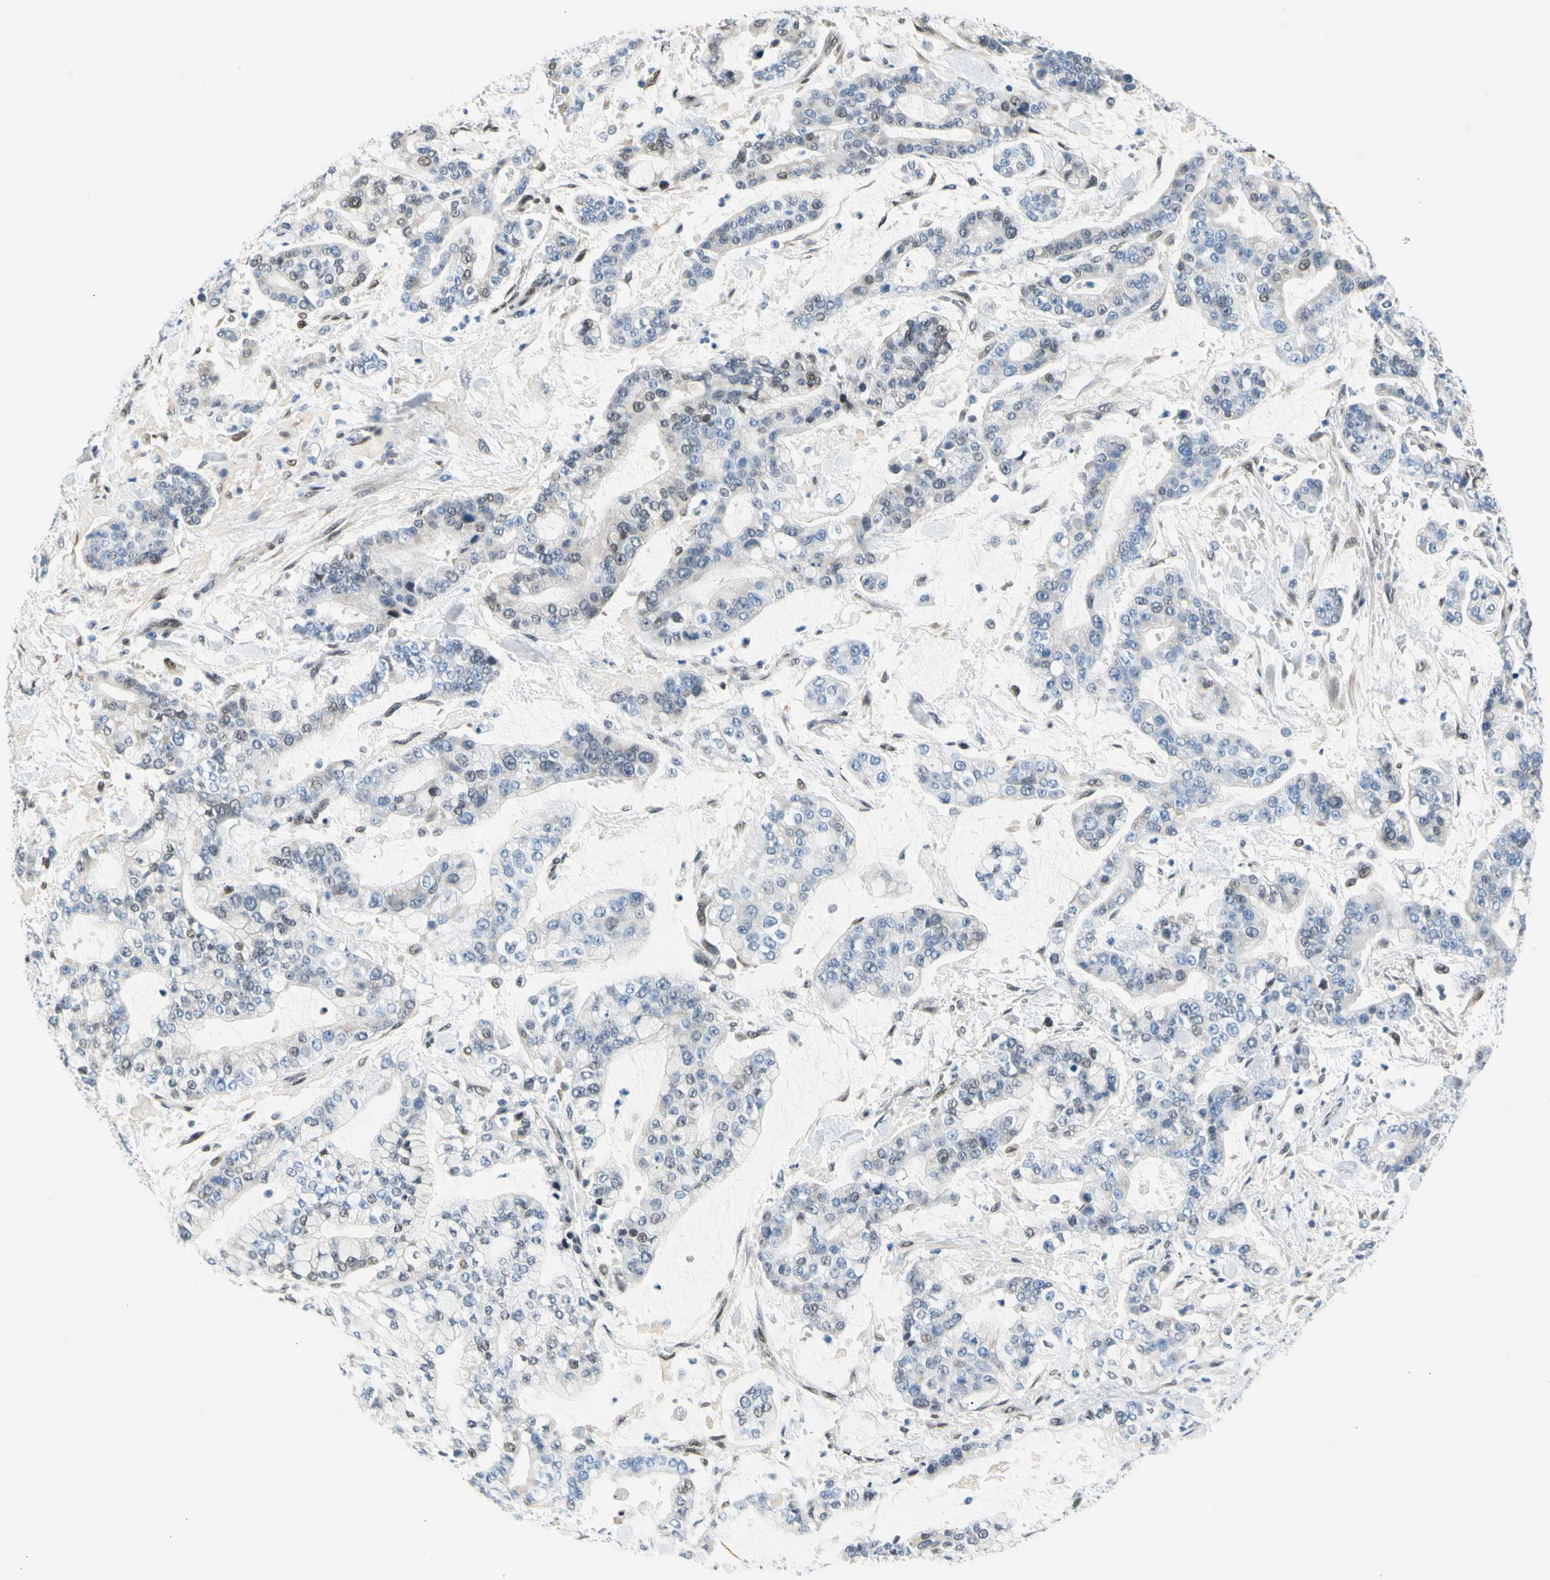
{"staining": {"intensity": "weak", "quantity": "<25%", "location": "nuclear"}, "tissue": "stomach cancer", "cell_type": "Tumor cells", "image_type": "cancer", "snomed": [{"axis": "morphology", "description": "Normal tissue, NOS"}, {"axis": "morphology", "description": "Adenocarcinoma, NOS"}, {"axis": "topography", "description": "Stomach, upper"}, {"axis": "topography", "description": "Stomach"}], "caption": "An IHC micrograph of adenocarcinoma (stomach) is shown. There is no staining in tumor cells of adenocarcinoma (stomach).", "gene": "NFIA", "patient": {"sex": "male", "age": 76}}